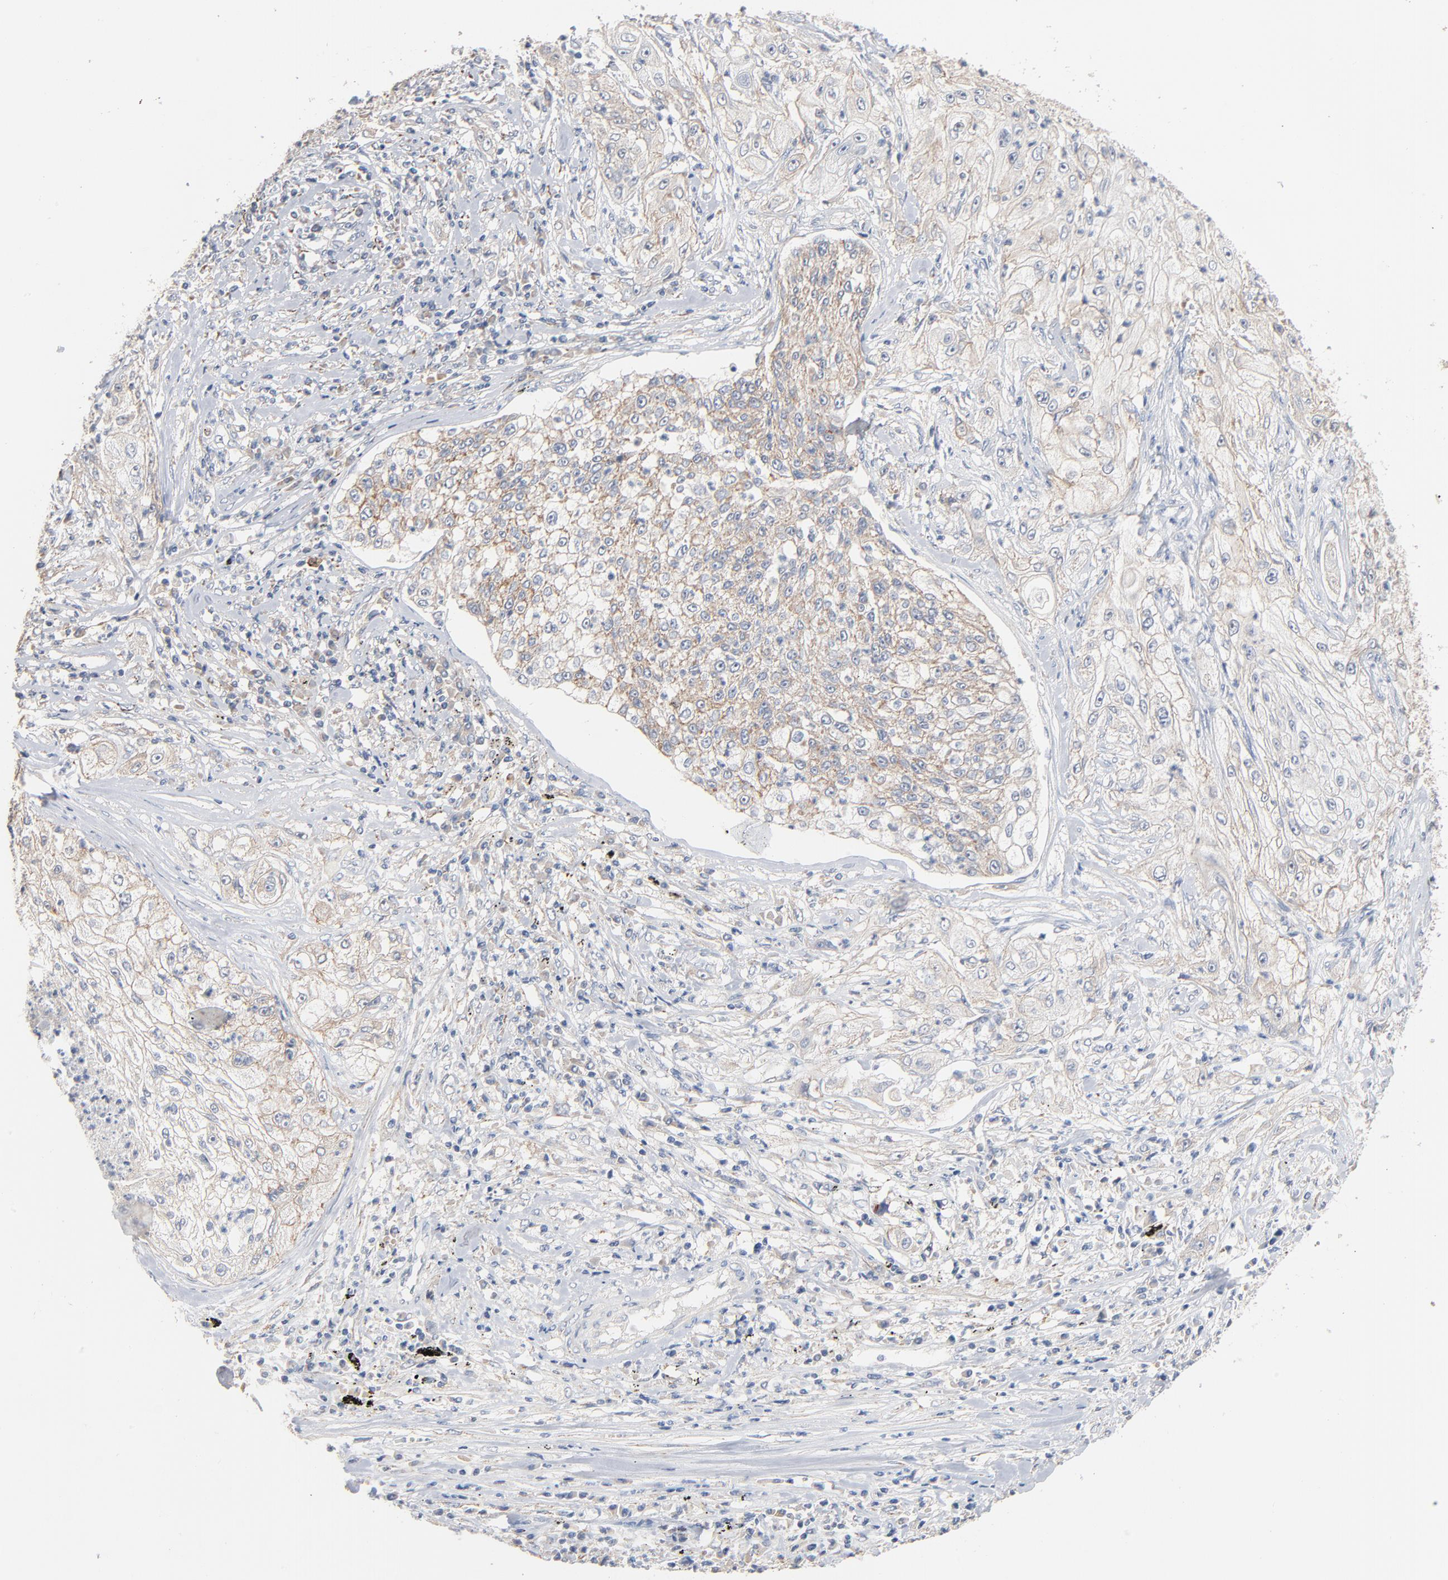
{"staining": {"intensity": "weak", "quantity": "25%-75%", "location": "cytoplasmic/membranous"}, "tissue": "lung cancer", "cell_type": "Tumor cells", "image_type": "cancer", "snomed": [{"axis": "morphology", "description": "Inflammation, NOS"}, {"axis": "morphology", "description": "Squamous cell carcinoma, NOS"}, {"axis": "topography", "description": "Lymph node"}, {"axis": "topography", "description": "Soft tissue"}, {"axis": "topography", "description": "Lung"}], "caption": "Squamous cell carcinoma (lung) stained for a protein (brown) displays weak cytoplasmic/membranous positive staining in about 25%-75% of tumor cells.", "gene": "ZDHHC8", "patient": {"sex": "male", "age": 66}}